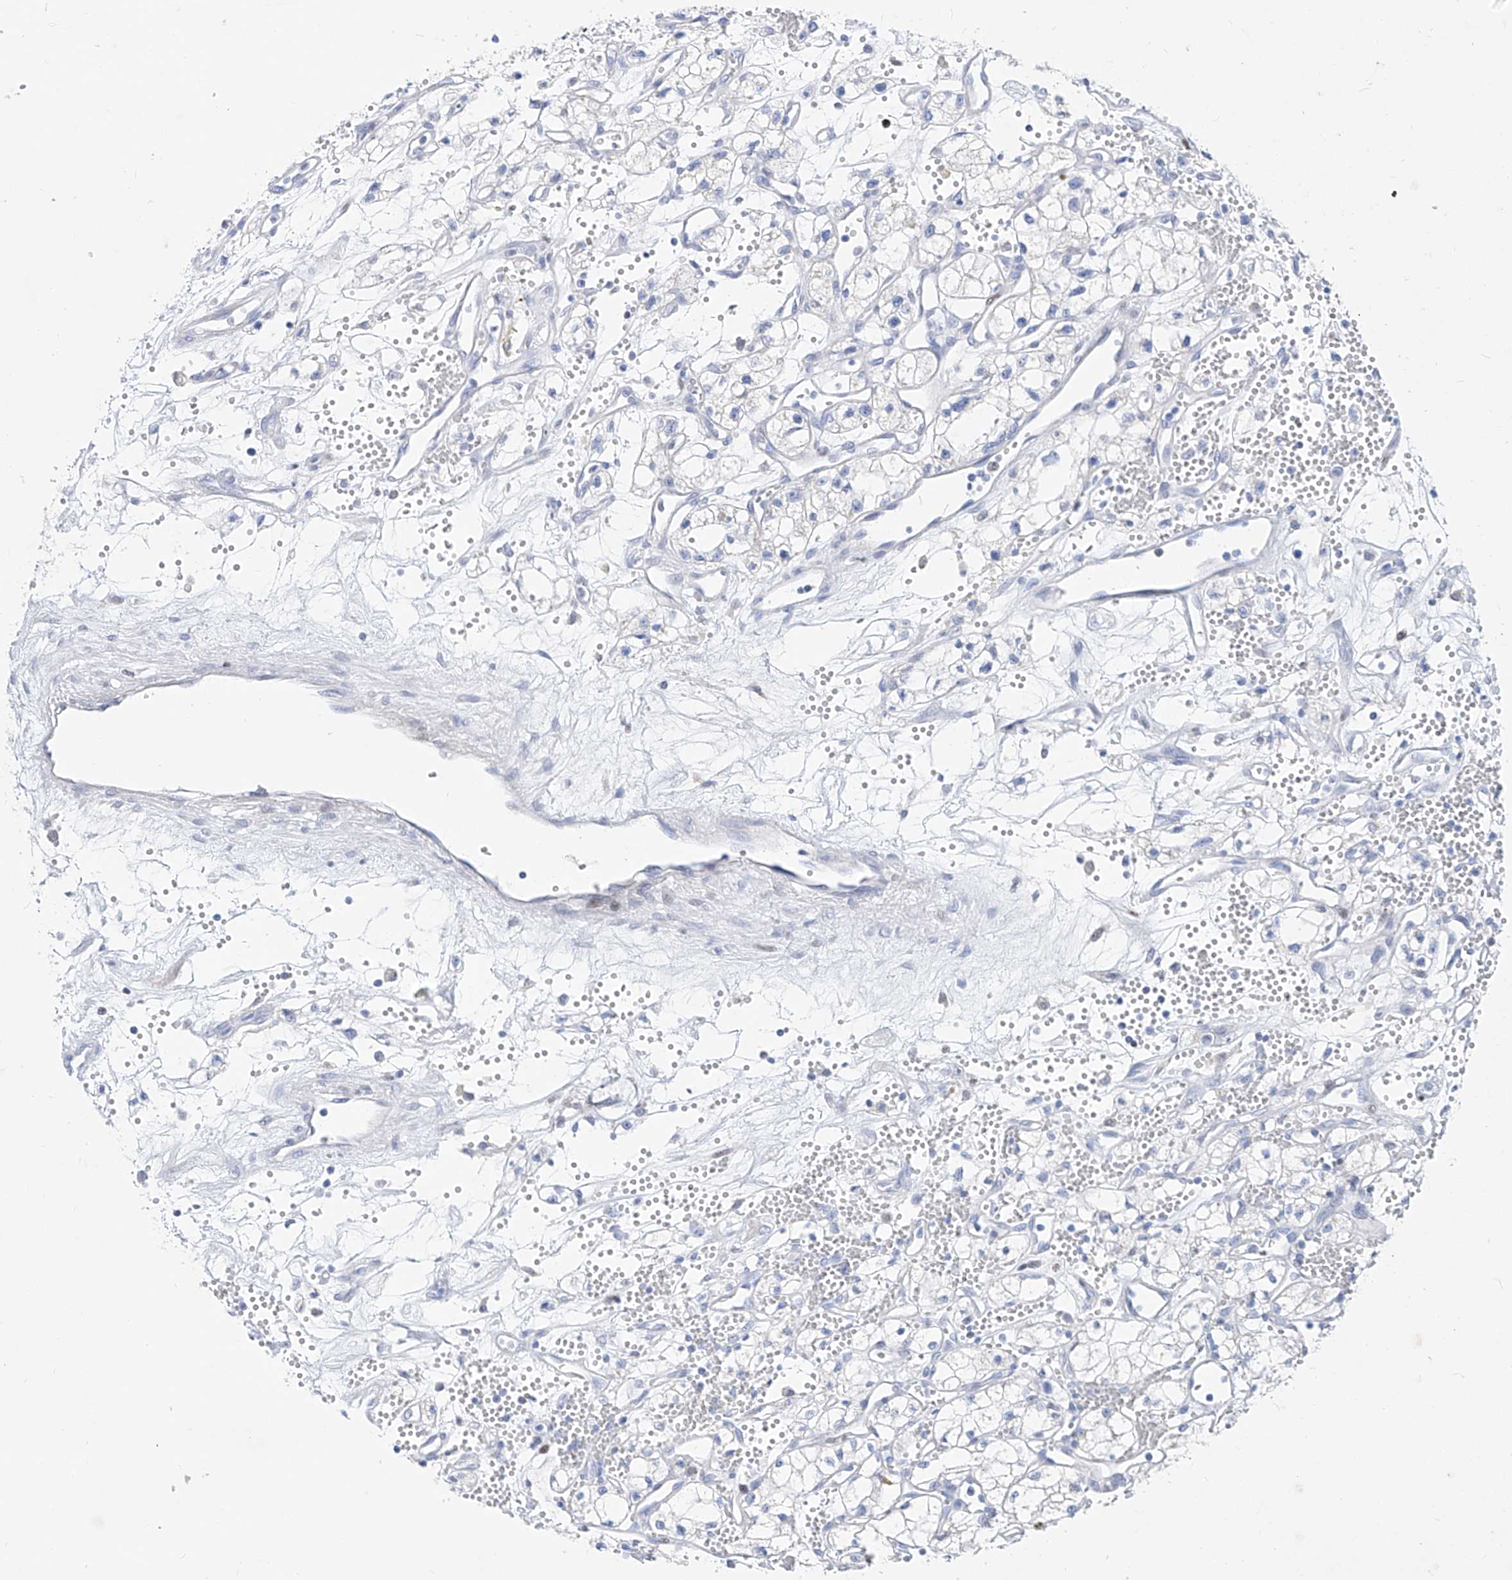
{"staining": {"intensity": "negative", "quantity": "none", "location": "none"}, "tissue": "renal cancer", "cell_type": "Tumor cells", "image_type": "cancer", "snomed": [{"axis": "morphology", "description": "Adenocarcinoma, NOS"}, {"axis": "topography", "description": "Kidney"}], "caption": "Photomicrograph shows no significant protein positivity in tumor cells of renal cancer (adenocarcinoma).", "gene": "FRS3", "patient": {"sex": "male", "age": 59}}